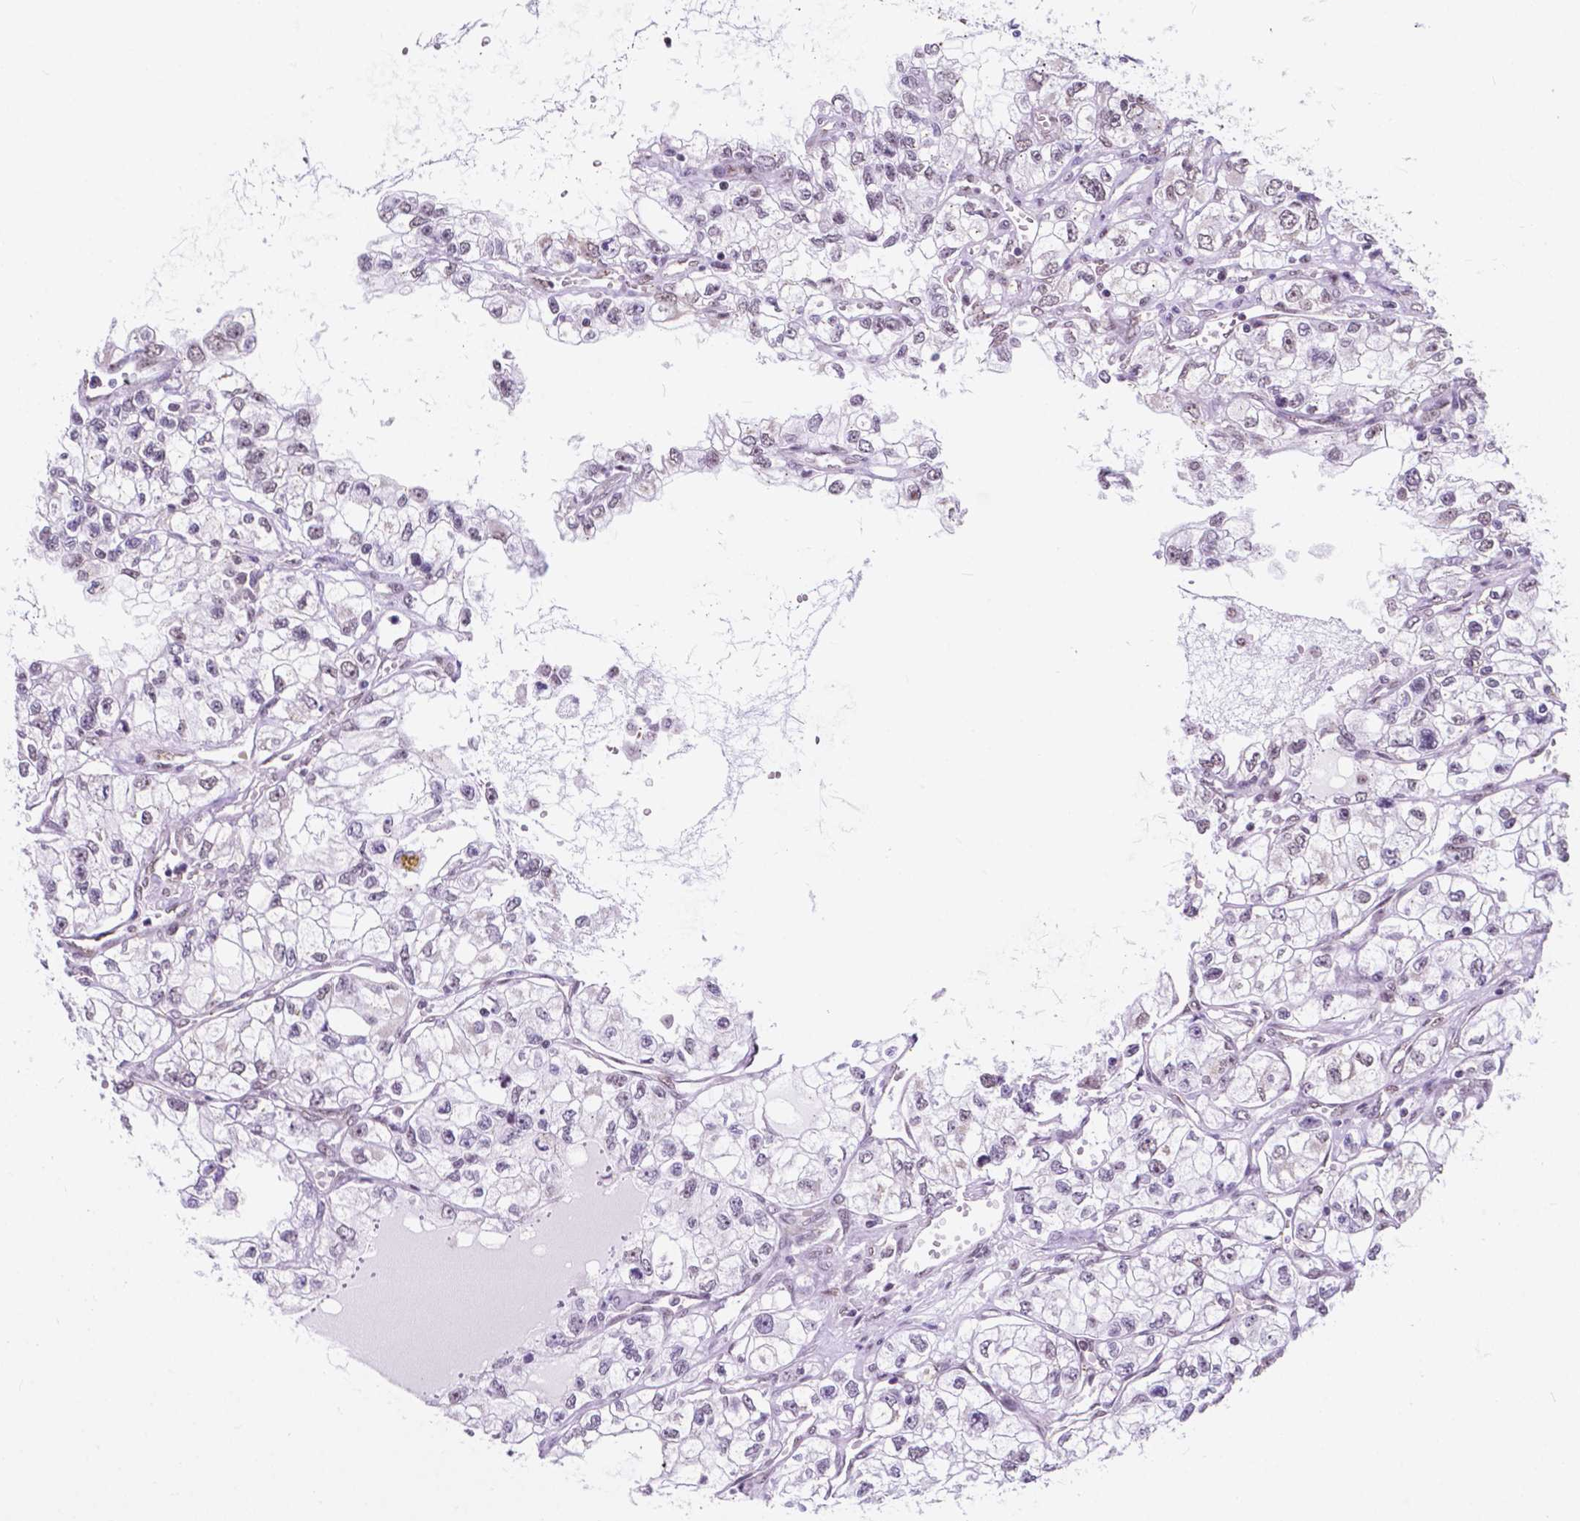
{"staining": {"intensity": "negative", "quantity": "none", "location": "none"}, "tissue": "renal cancer", "cell_type": "Tumor cells", "image_type": "cancer", "snomed": [{"axis": "morphology", "description": "Adenocarcinoma, NOS"}, {"axis": "topography", "description": "Kidney"}], "caption": "This is an immunohistochemistry (IHC) micrograph of human renal cancer. There is no positivity in tumor cells.", "gene": "BCAS2", "patient": {"sex": "female", "age": 59}}